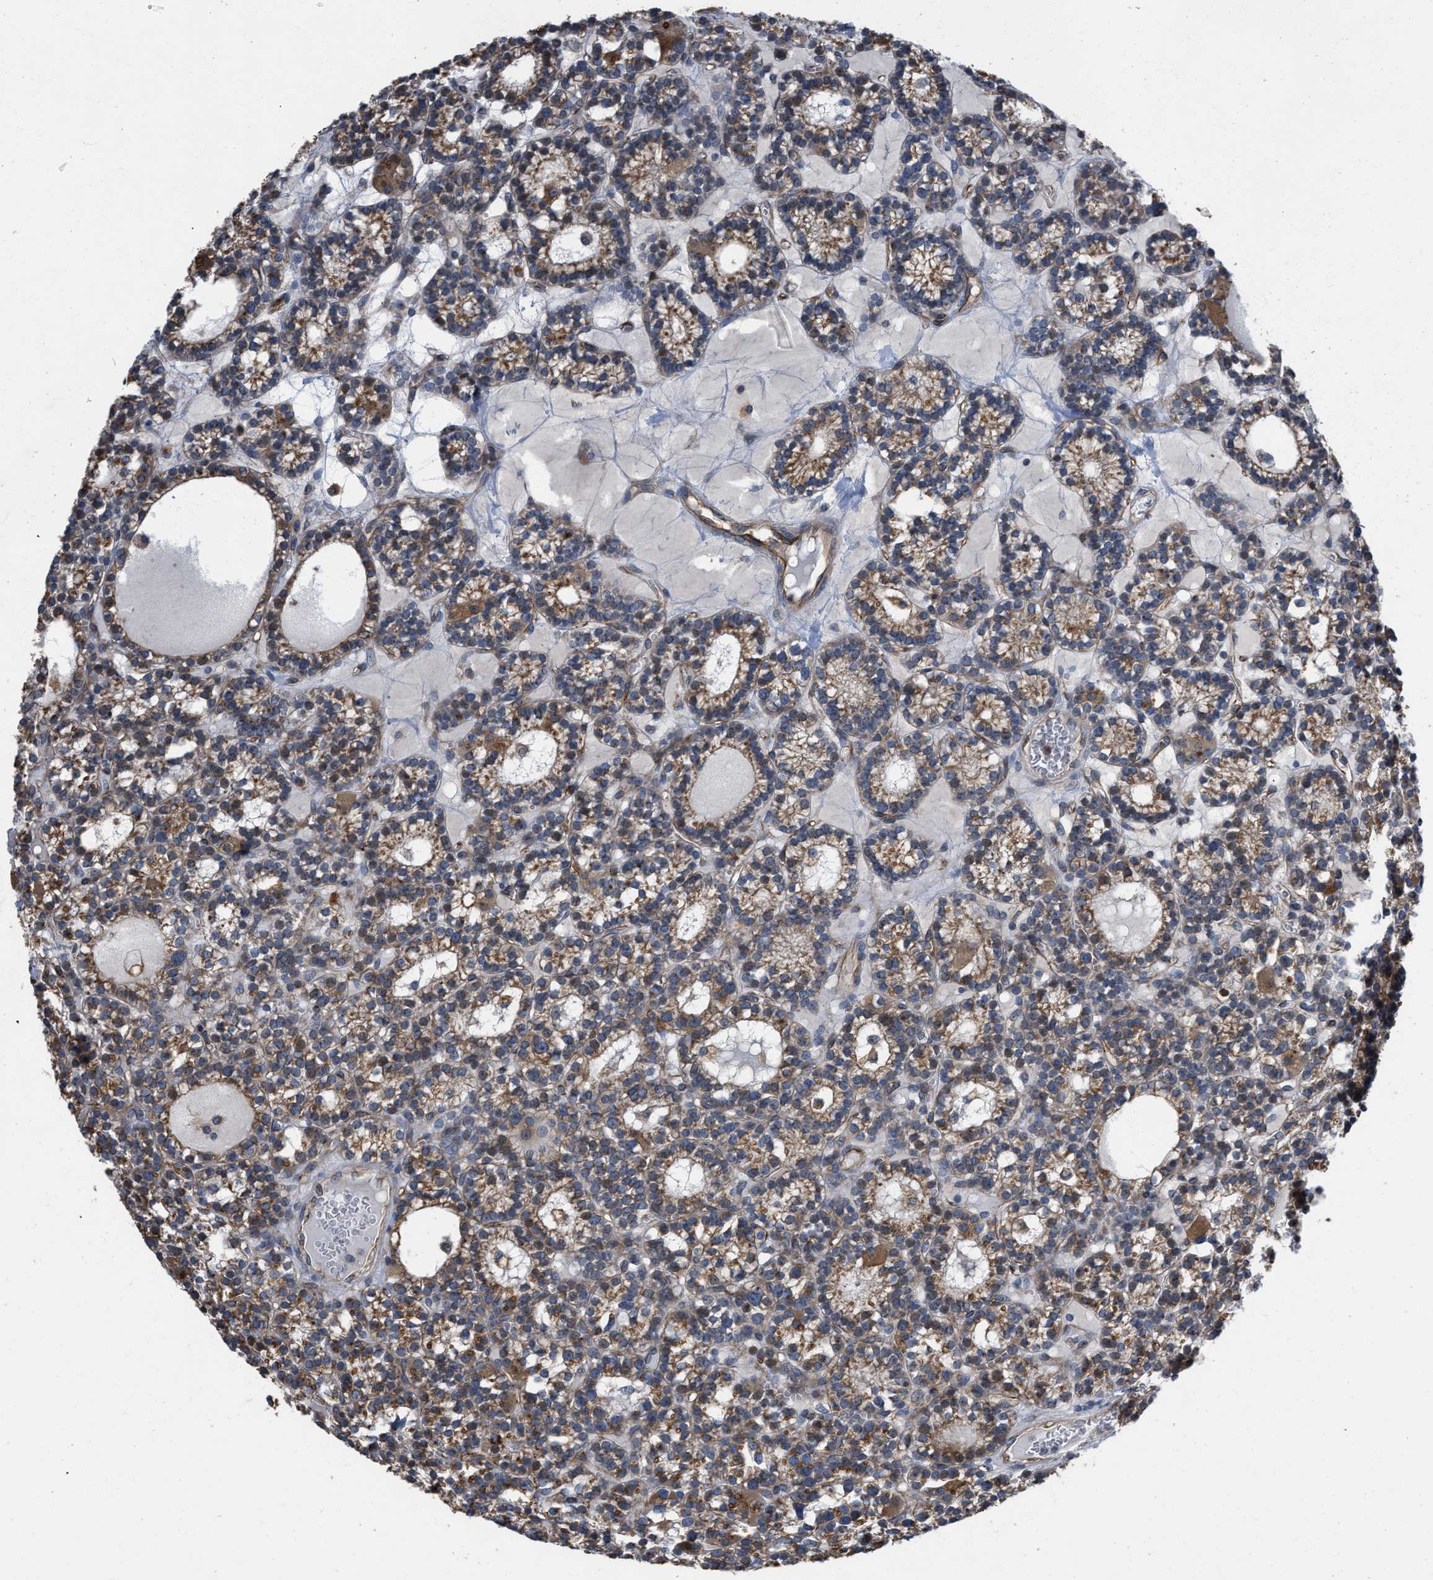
{"staining": {"intensity": "moderate", "quantity": ">75%", "location": "cytoplasmic/membranous"}, "tissue": "parathyroid gland", "cell_type": "Glandular cells", "image_type": "normal", "snomed": [{"axis": "morphology", "description": "Normal tissue, NOS"}, {"axis": "morphology", "description": "Adenoma, NOS"}, {"axis": "topography", "description": "Parathyroid gland"}], "caption": "IHC histopathology image of unremarkable parathyroid gland: human parathyroid gland stained using immunohistochemistry demonstrates medium levels of moderate protein expression localized specifically in the cytoplasmic/membranous of glandular cells, appearing as a cytoplasmic/membranous brown color.", "gene": "SLC4A11", "patient": {"sex": "female", "age": 58}}